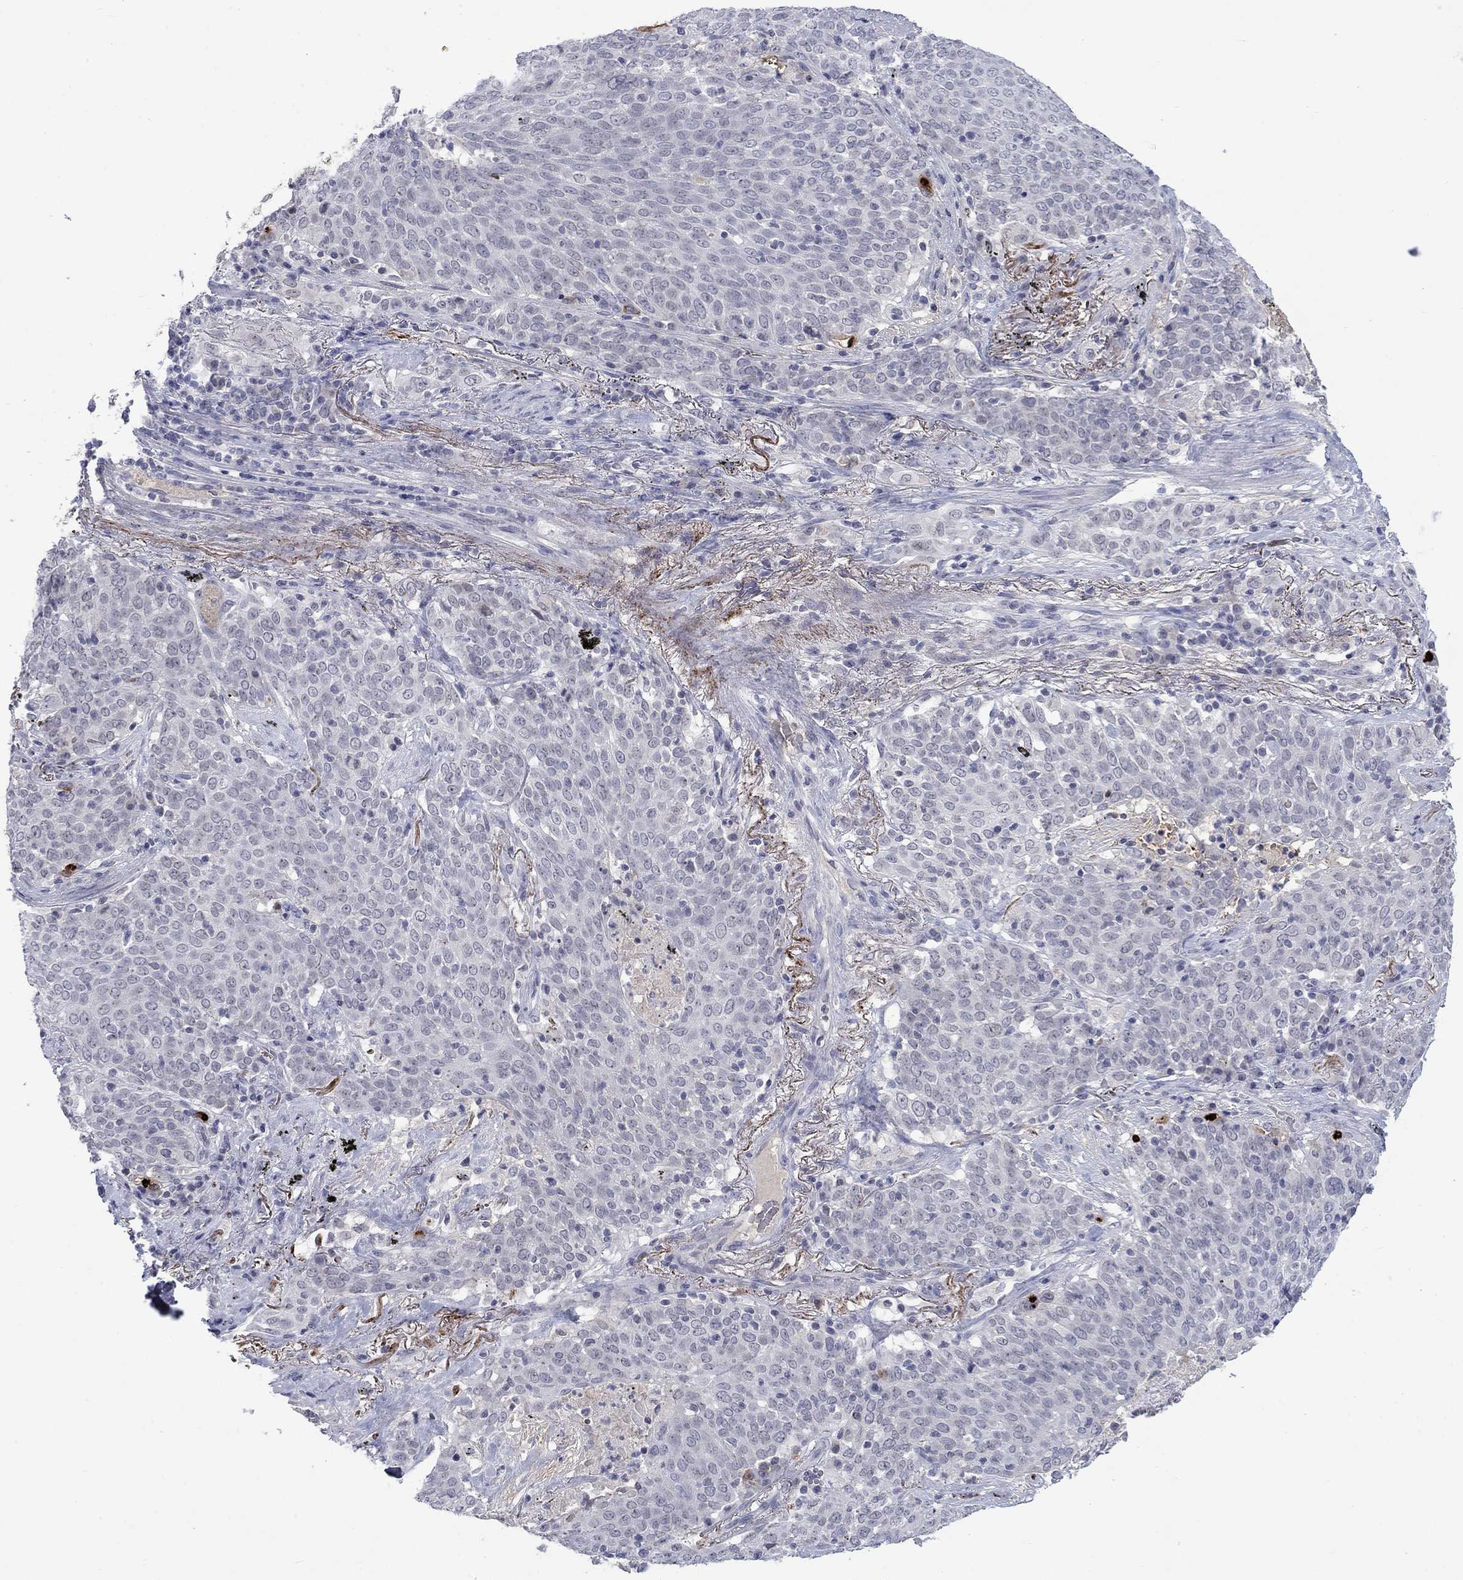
{"staining": {"intensity": "negative", "quantity": "none", "location": "none"}, "tissue": "lung cancer", "cell_type": "Tumor cells", "image_type": "cancer", "snomed": [{"axis": "morphology", "description": "Squamous cell carcinoma, NOS"}, {"axis": "topography", "description": "Lung"}], "caption": "DAB immunohistochemical staining of human lung cancer reveals no significant positivity in tumor cells.", "gene": "NSMF", "patient": {"sex": "male", "age": 82}}